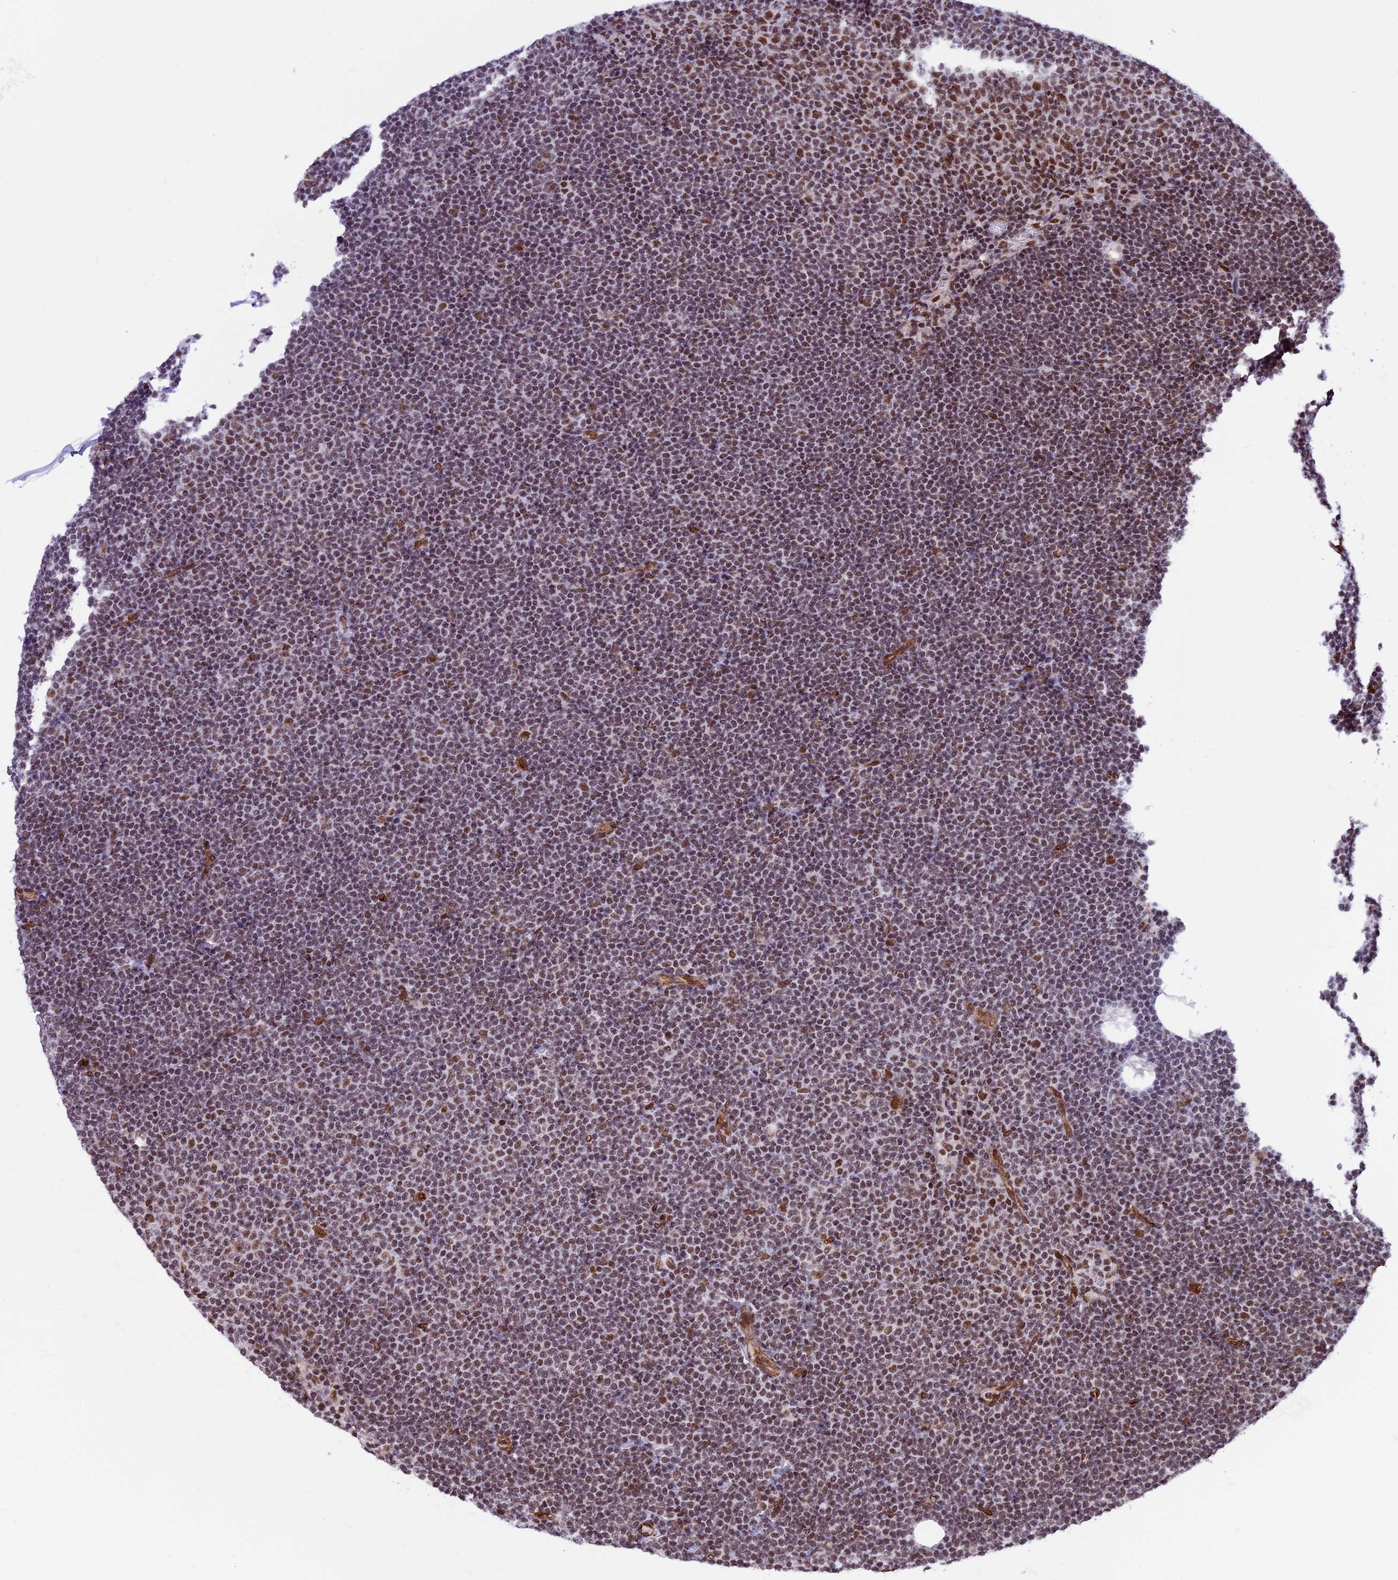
{"staining": {"intensity": "moderate", "quantity": ">75%", "location": "nuclear"}, "tissue": "lymphoma", "cell_type": "Tumor cells", "image_type": "cancer", "snomed": [{"axis": "morphology", "description": "Malignant lymphoma, non-Hodgkin's type, Low grade"}, {"axis": "topography", "description": "Lymph node"}], "caption": "The image shows a brown stain indicating the presence of a protein in the nuclear of tumor cells in lymphoma.", "gene": "MPHOSPH8", "patient": {"sex": "female", "age": 53}}